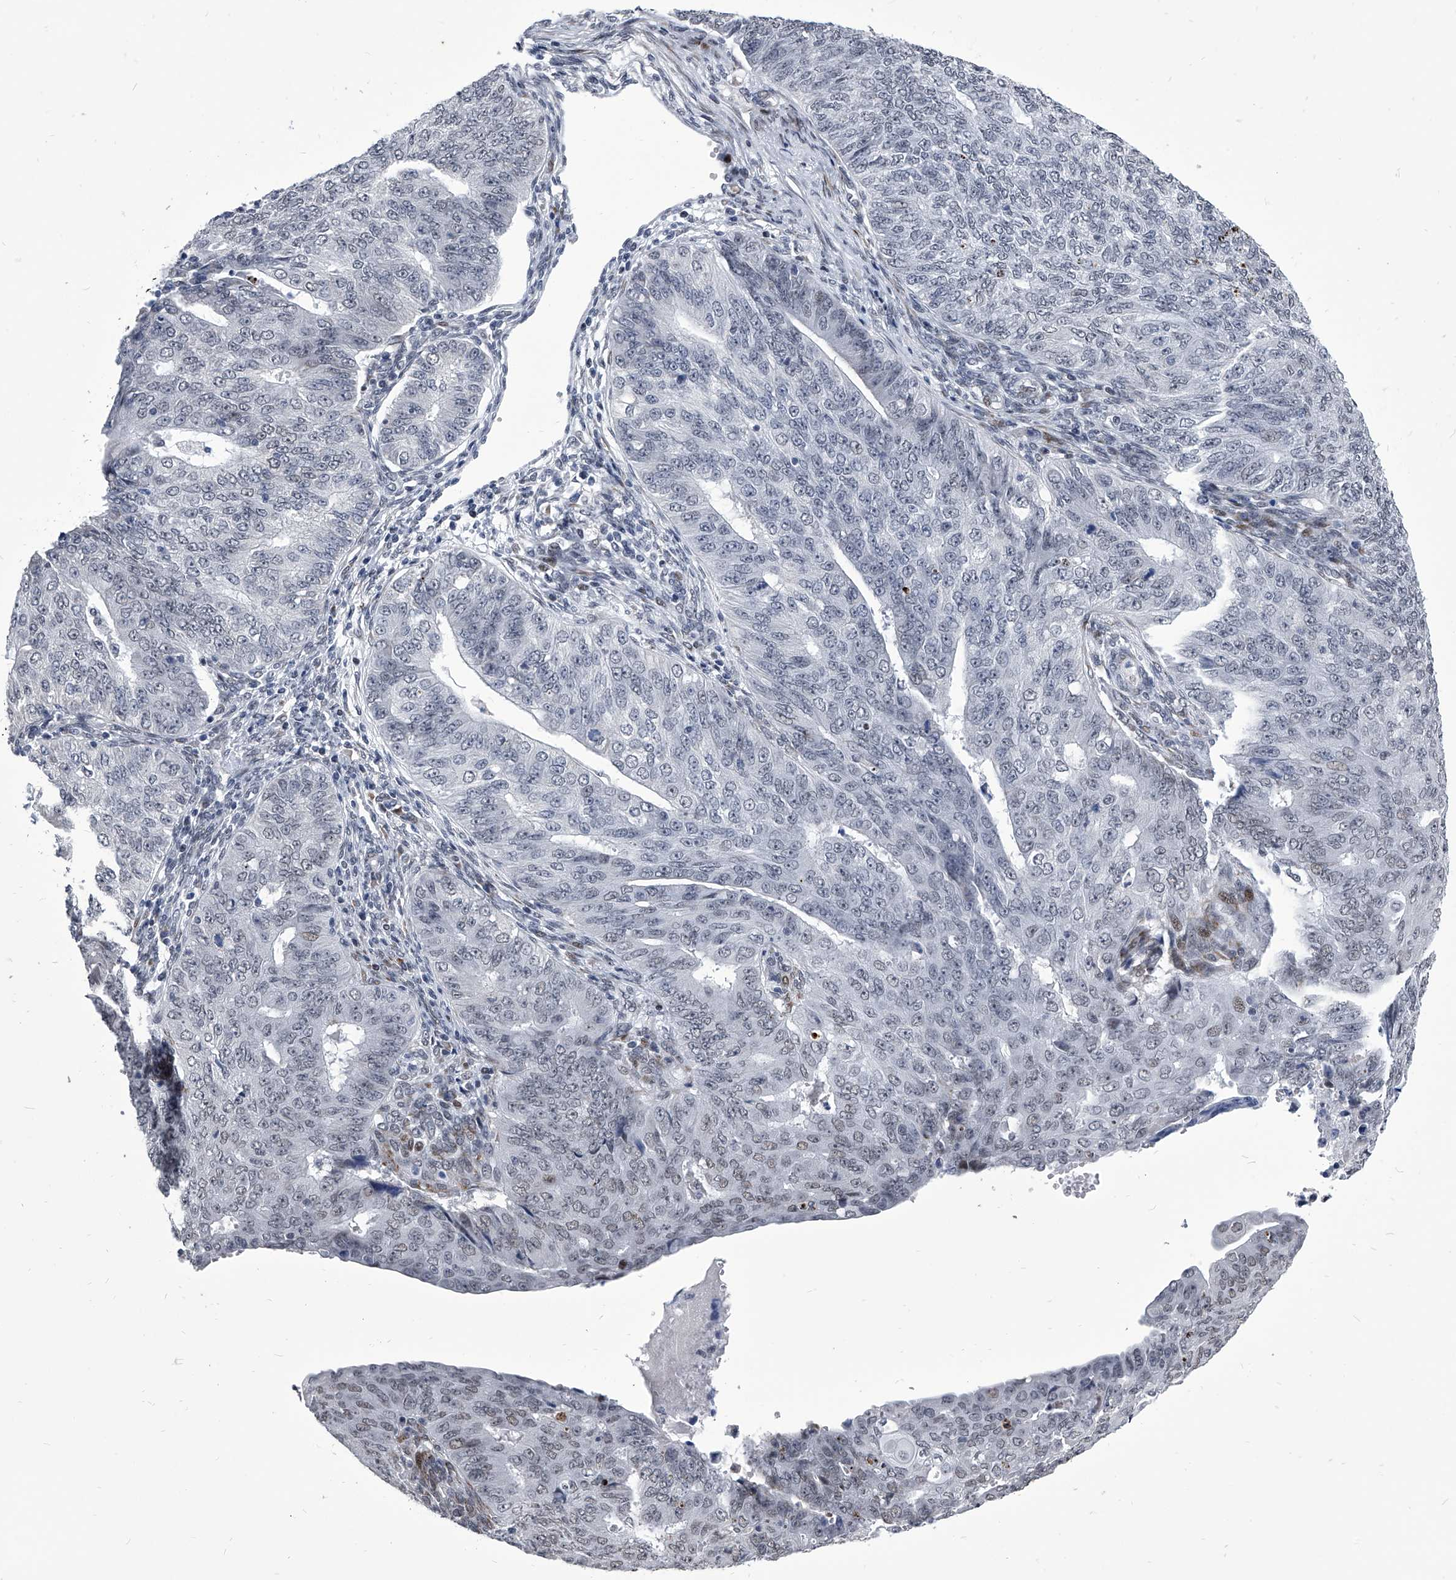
{"staining": {"intensity": "weak", "quantity": "<25%", "location": "nuclear"}, "tissue": "endometrial cancer", "cell_type": "Tumor cells", "image_type": "cancer", "snomed": [{"axis": "morphology", "description": "Adenocarcinoma, NOS"}, {"axis": "topography", "description": "Endometrium"}], "caption": "Adenocarcinoma (endometrial) was stained to show a protein in brown. There is no significant expression in tumor cells. Nuclei are stained in blue.", "gene": "CMTR1", "patient": {"sex": "female", "age": 32}}